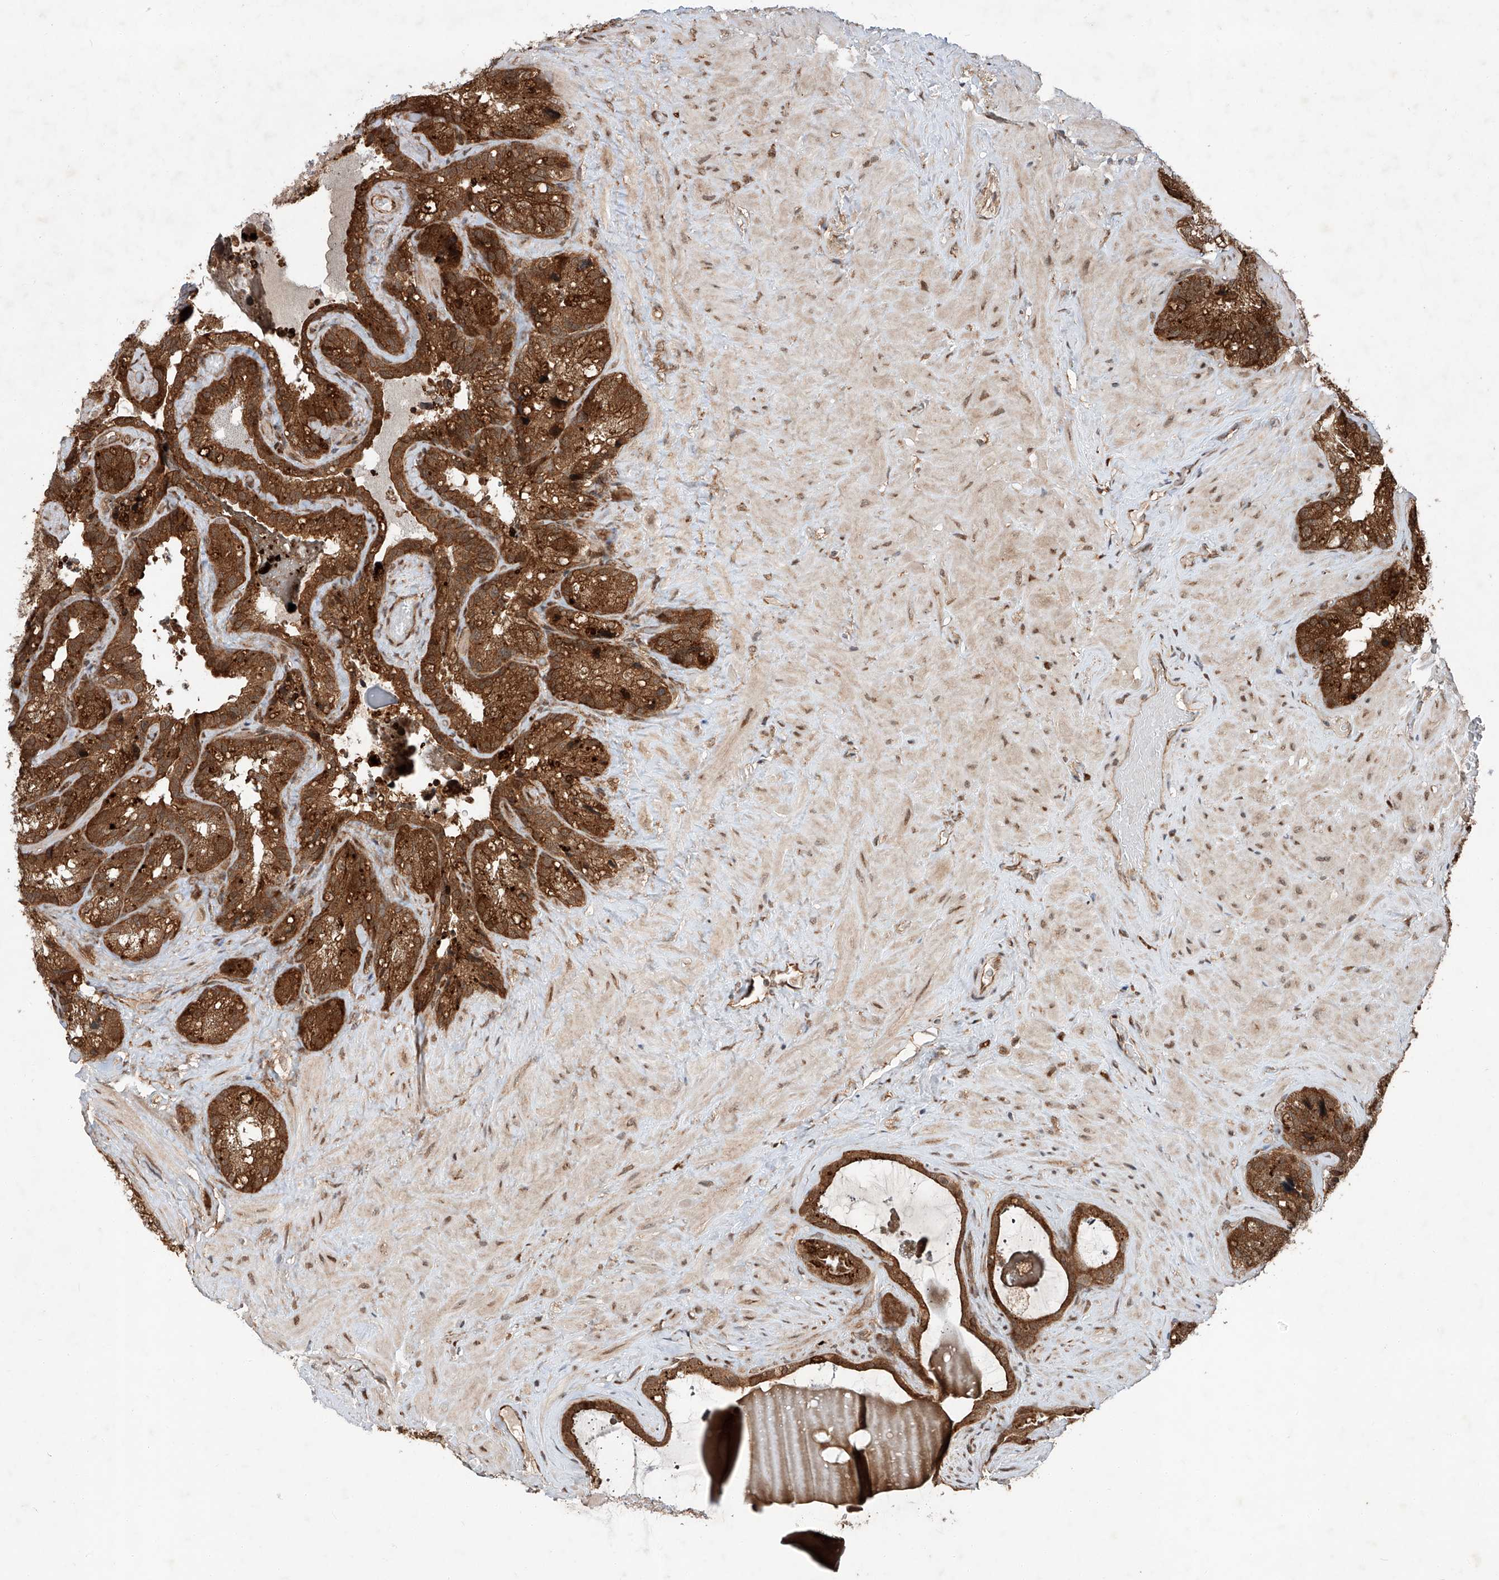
{"staining": {"intensity": "strong", "quantity": ">75%", "location": "cytoplasmic/membranous"}, "tissue": "seminal vesicle", "cell_type": "Glandular cells", "image_type": "normal", "snomed": [{"axis": "morphology", "description": "Normal tissue, NOS"}, {"axis": "topography", "description": "Prostate"}, {"axis": "topography", "description": "Seminal veicle"}], "caption": "Benign seminal vesicle shows strong cytoplasmic/membranous expression in approximately >75% of glandular cells (IHC, brightfield microscopy, high magnification)..", "gene": "ZFP28", "patient": {"sex": "male", "age": 68}}